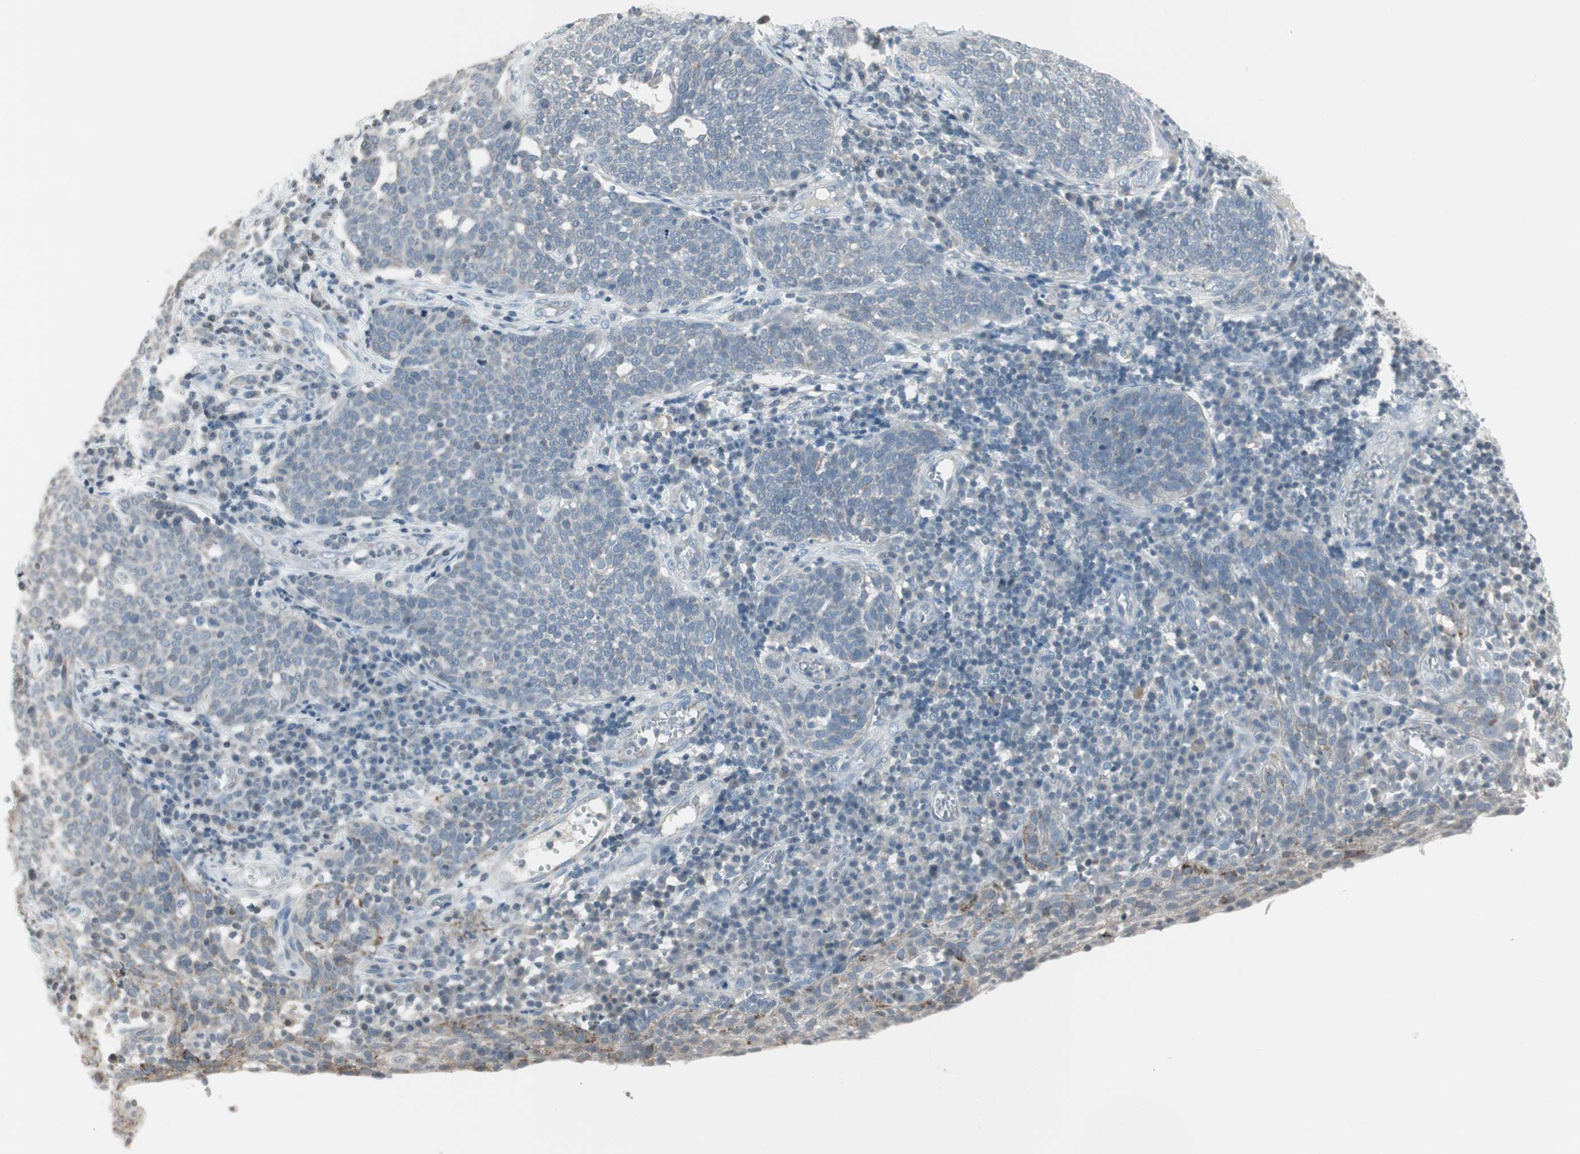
{"staining": {"intensity": "negative", "quantity": "none", "location": "none"}, "tissue": "cervical cancer", "cell_type": "Tumor cells", "image_type": "cancer", "snomed": [{"axis": "morphology", "description": "Squamous cell carcinoma, NOS"}, {"axis": "topography", "description": "Cervix"}], "caption": "This histopathology image is of squamous cell carcinoma (cervical) stained with immunohistochemistry (IHC) to label a protein in brown with the nuclei are counter-stained blue. There is no staining in tumor cells.", "gene": "ARG2", "patient": {"sex": "female", "age": 34}}